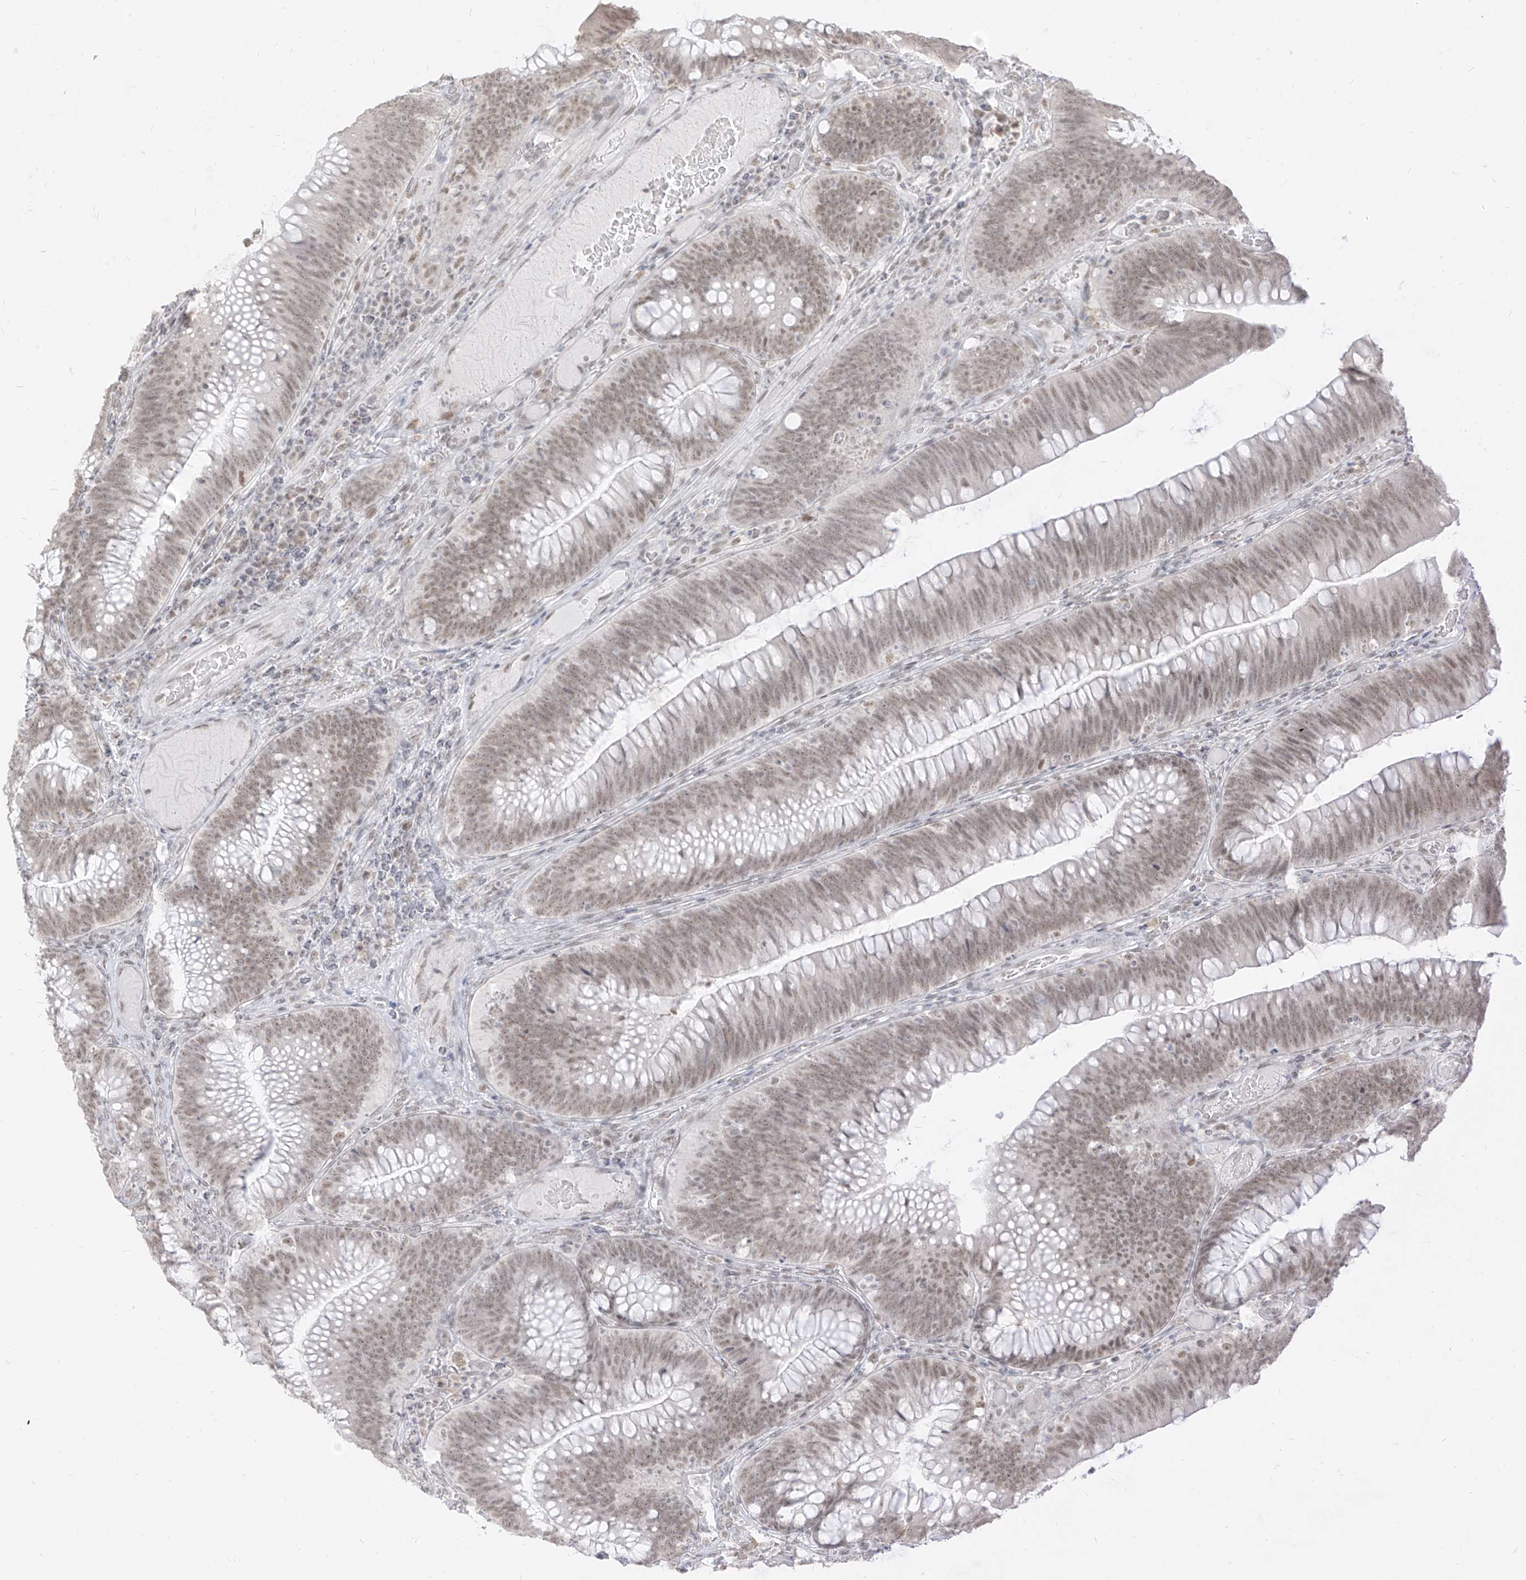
{"staining": {"intensity": "moderate", "quantity": ">75%", "location": "nuclear"}, "tissue": "colorectal cancer", "cell_type": "Tumor cells", "image_type": "cancer", "snomed": [{"axis": "morphology", "description": "Normal tissue, NOS"}, {"axis": "topography", "description": "Colon"}], "caption": "Colorectal cancer tissue reveals moderate nuclear expression in about >75% of tumor cells, visualized by immunohistochemistry.", "gene": "SUPT5H", "patient": {"sex": "female", "age": 82}}